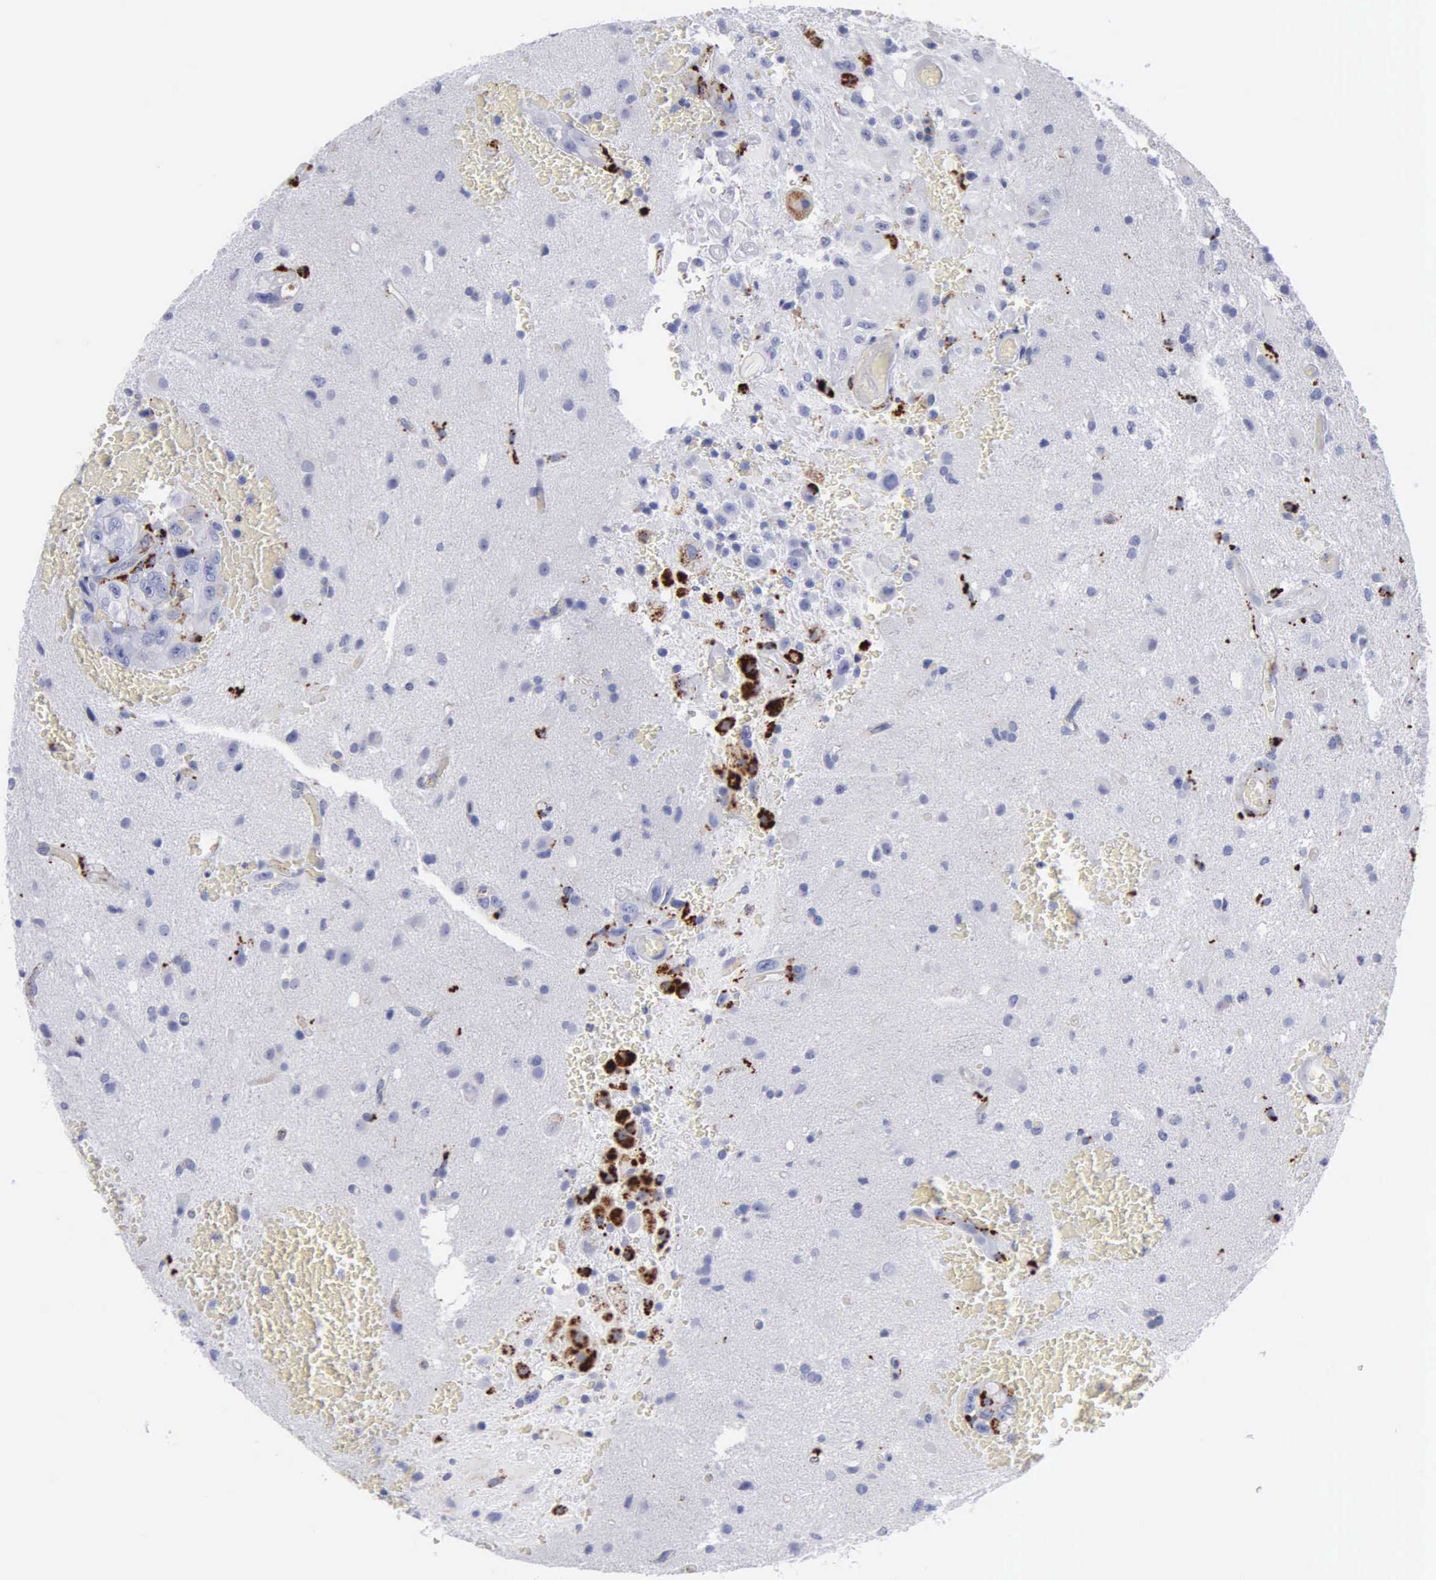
{"staining": {"intensity": "moderate", "quantity": "<25%", "location": "cytoplasmic/membranous"}, "tissue": "glioma", "cell_type": "Tumor cells", "image_type": "cancer", "snomed": [{"axis": "morphology", "description": "Glioma, malignant, High grade"}, {"axis": "topography", "description": "Brain"}], "caption": "Immunohistochemistry histopathology image of human glioma stained for a protein (brown), which reveals low levels of moderate cytoplasmic/membranous staining in about <25% of tumor cells.", "gene": "CTSH", "patient": {"sex": "male", "age": 48}}